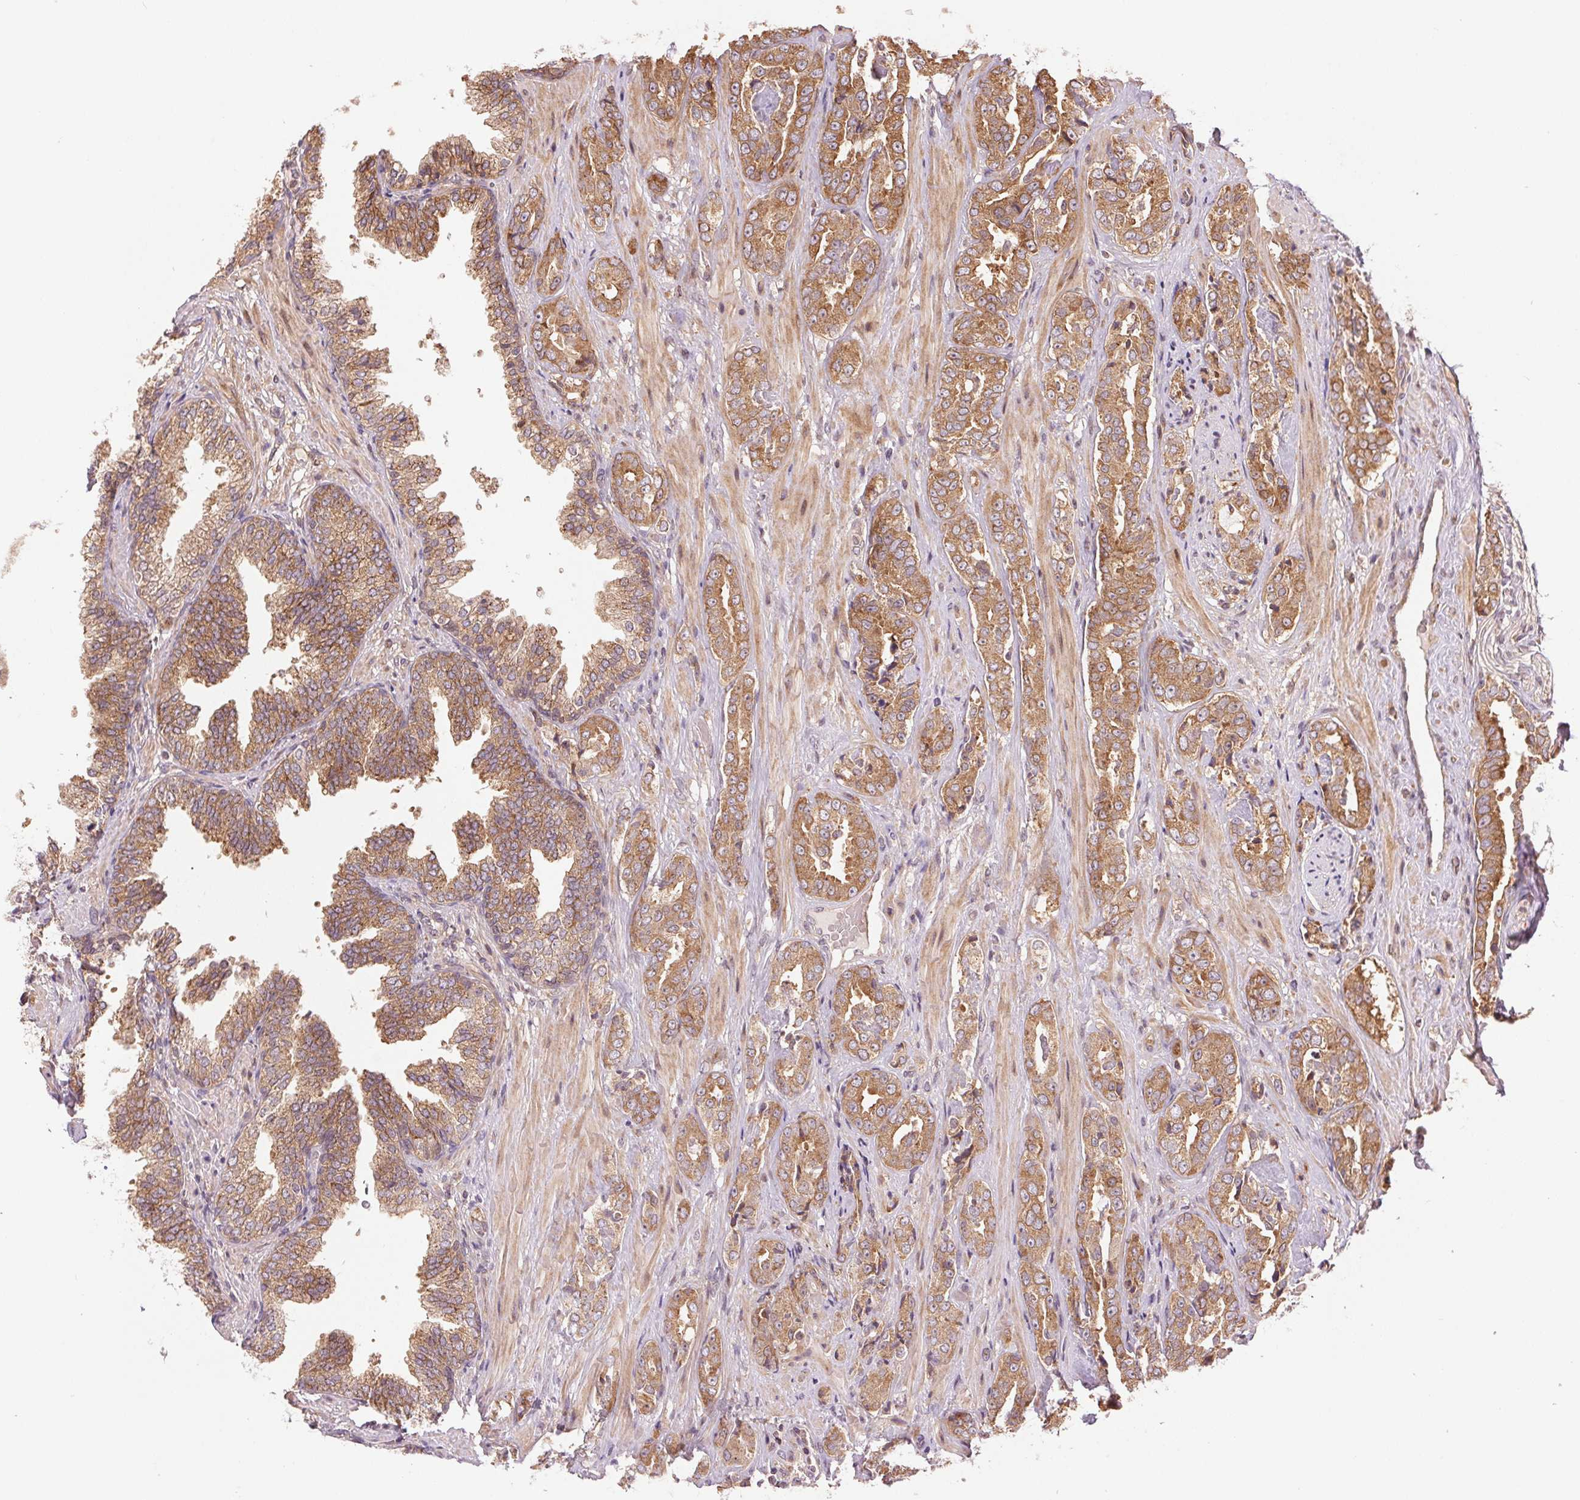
{"staining": {"intensity": "moderate", "quantity": ">75%", "location": "cytoplasmic/membranous"}, "tissue": "prostate cancer", "cell_type": "Tumor cells", "image_type": "cancer", "snomed": [{"axis": "morphology", "description": "Adenocarcinoma, High grade"}, {"axis": "topography", "description": "Prostate"}], "caption": "A brown stain highlights moderate cytoplasmic/membranous positivity of a protein in prostate cancer tumor cells. (Stains: DAB in brown, nuclei in blue, Microscopy: brightfield microscopy at high magnification).", "gene": "BTF3L4", "patient": {"sex": "male", "age": 71}}